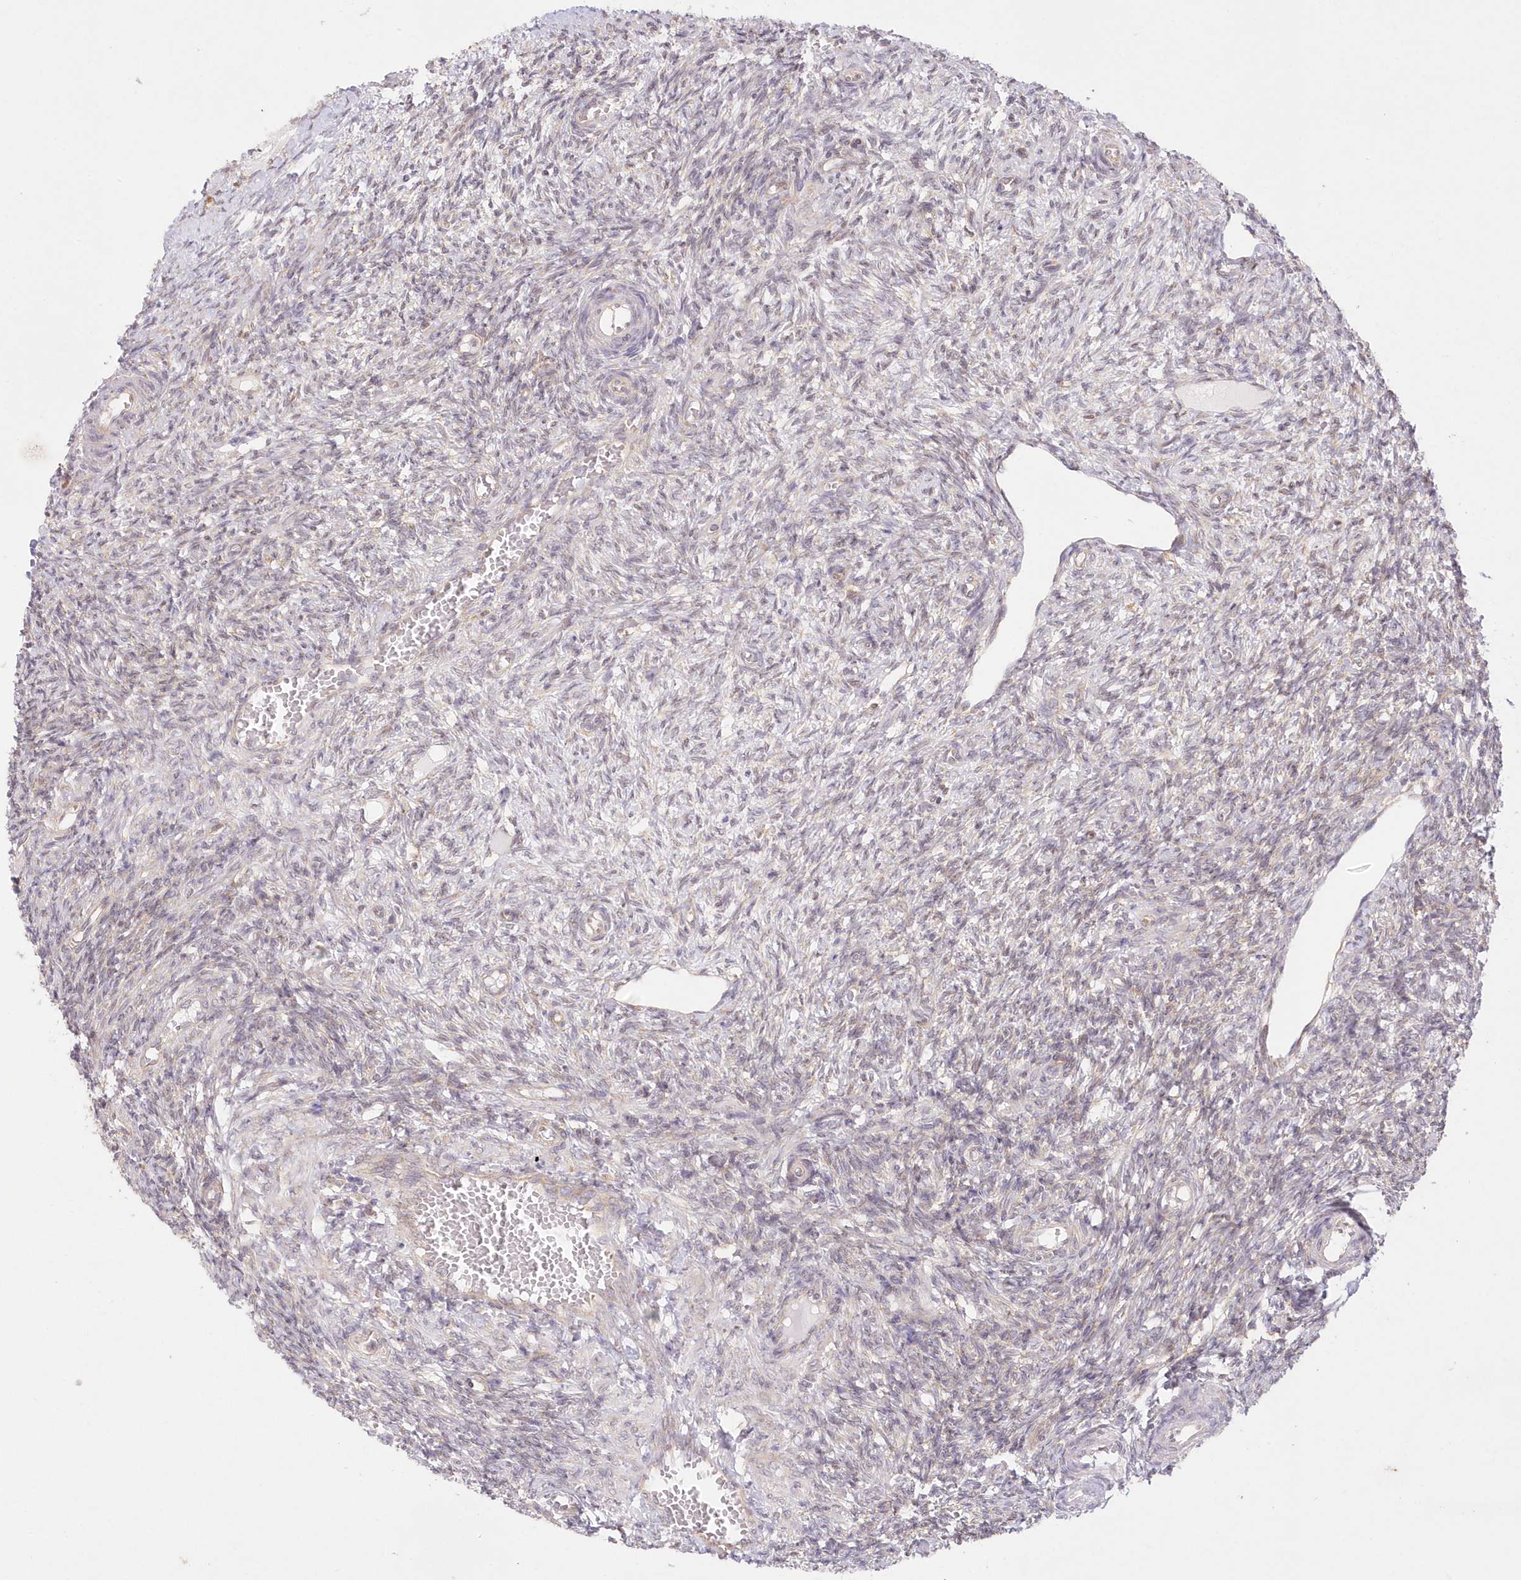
{"staining": {"intensity": "negative", "quantity": "none", "location": "none"}, "tissue": "ovary", "cell_type": "Ovarian stroma cells", "image_type": "normal", "snomed": [{"axis": "morphology", "description": "Normal tissue, NOS"}, {"axis": "topography", "description": "Ovary"}], "caption": "Immunohistochemistry (IHC) histopathology image of normal ovary stained for a protein (brown), which displays no positivity in ovarian stroma cells. Nuclei are stained in blue.", "gene": "RNPEP", "patient": {"sex": "female", "age": 27}}